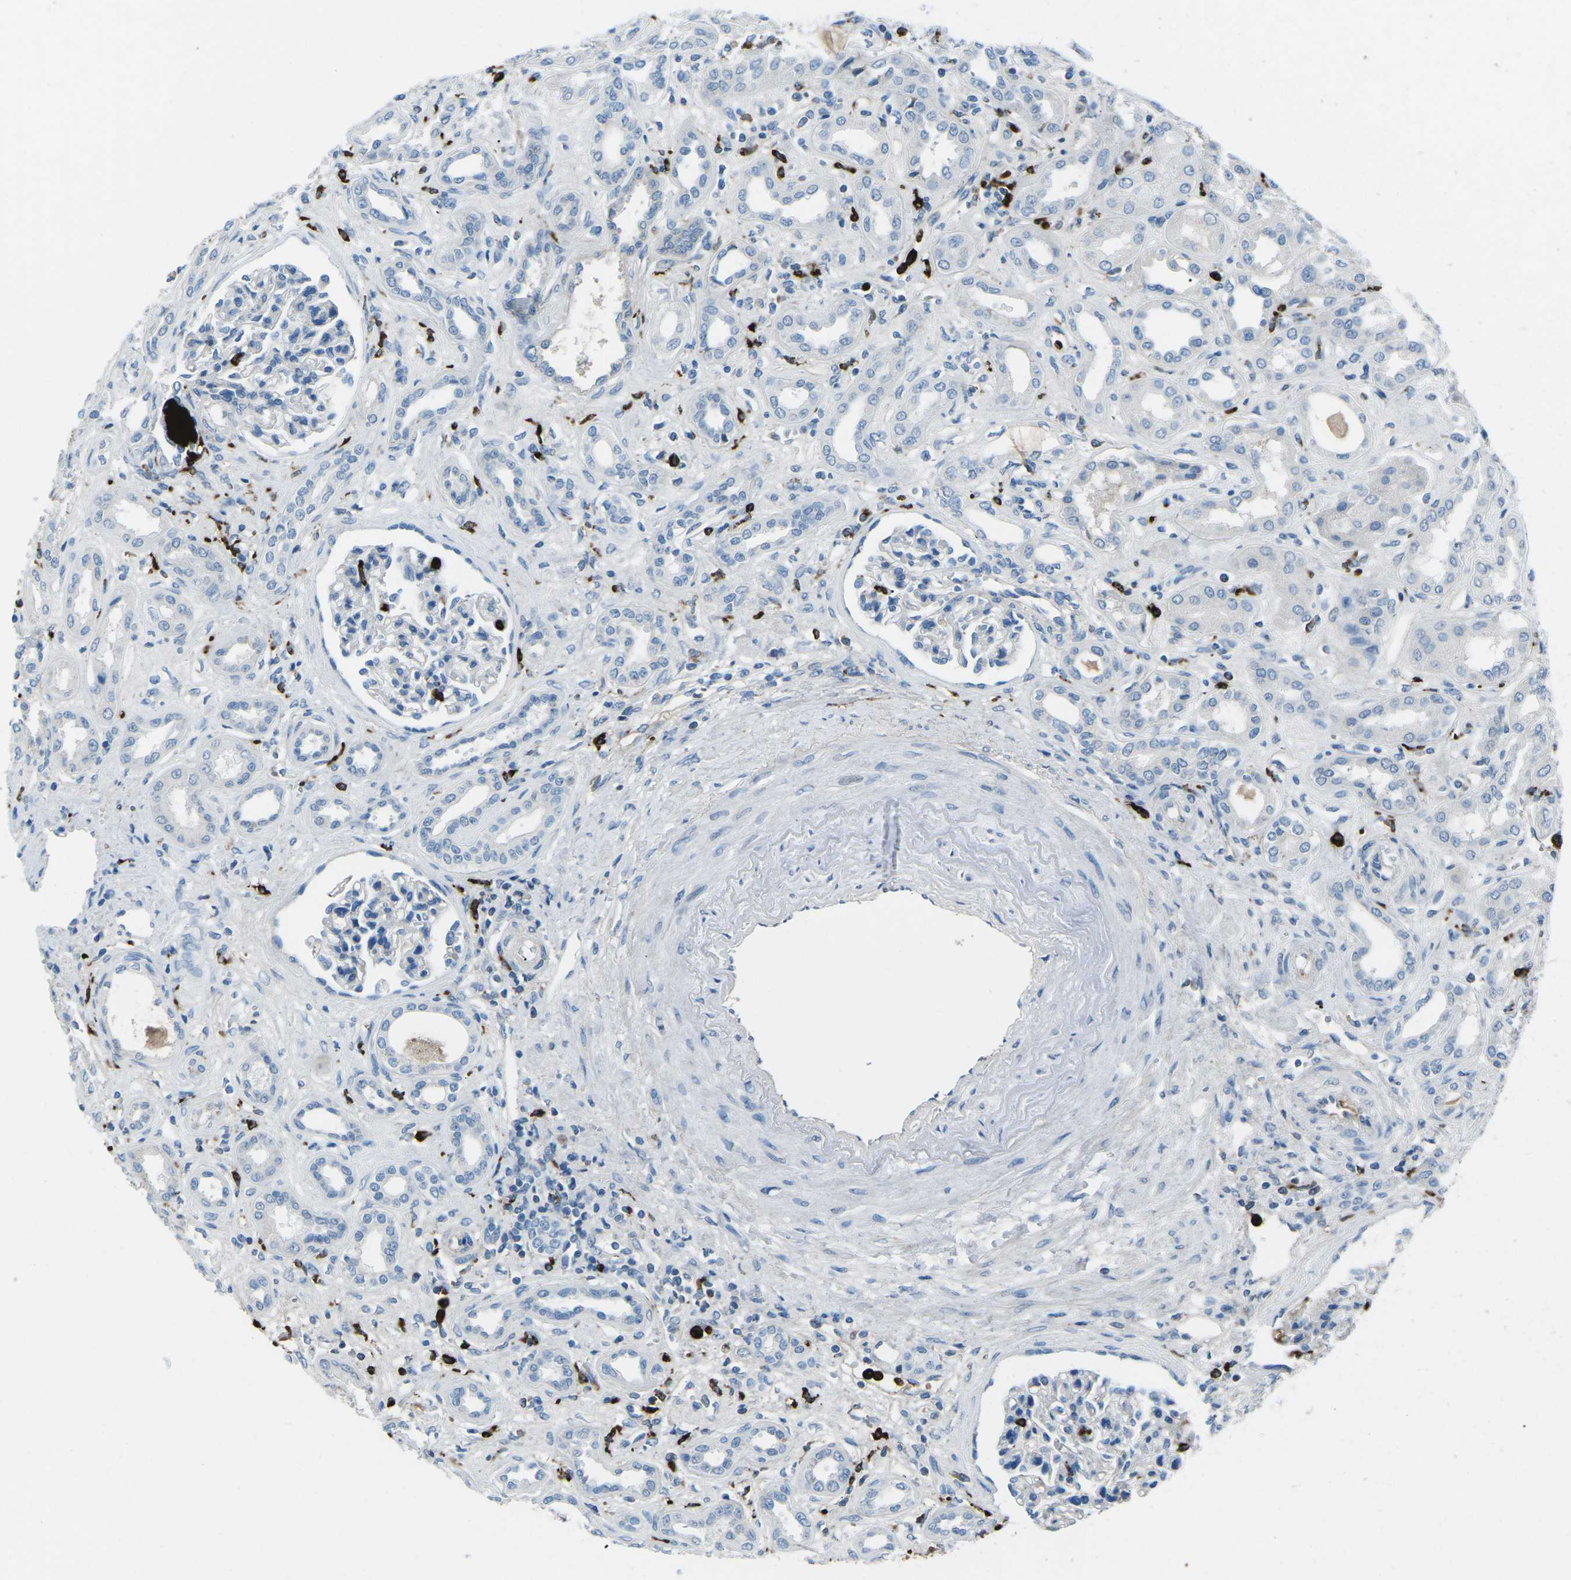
{"staining": {"intensity": "negative", "quantity": "none", "location": "none"}, "tissue": "kidney", "cell_type": "Cells in glomeruli", "image_type": "normal", "snomed": [{"axis": "morphology", "description": "Normal tissue, NOS"}, {"axis": "topography", "description": "Kidney"}], "caption": "Cells in glomeruli are negative for protein expression in normal human kidney. (Immunohistochemistry, brightfield microscopy, high magnification).", "gene": "FCN1", "patient": {"sex": "male", "age": 59}}